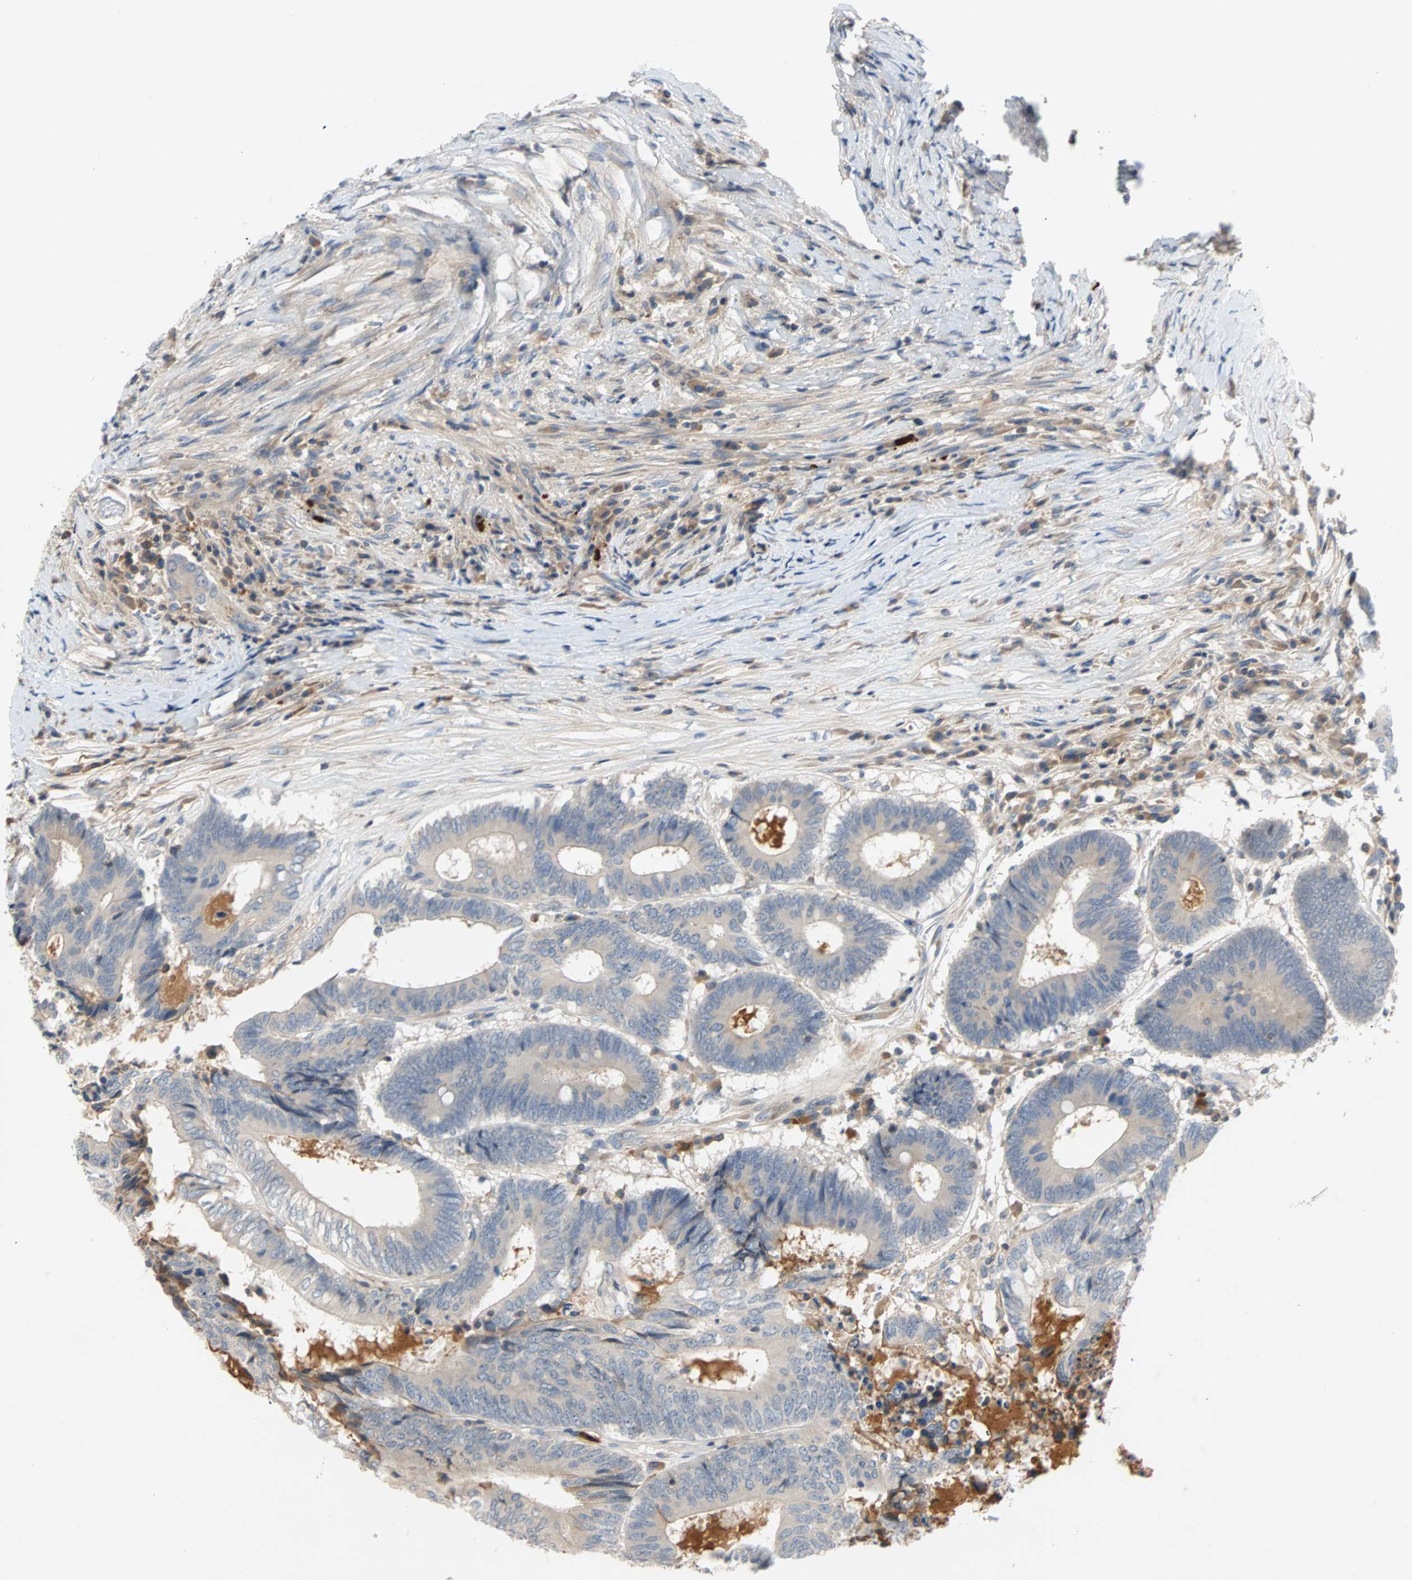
{"staining": {"intensity": "negative", "quantity": "none", "location": "none"}, "tissue": "colorectal cancer", "cell_type": "Tumor cells", "image_type": "cancer", "snomed": [{"axis": "morphology", "description": "Adenocarcinoma, NOS"}, {"axis": "topography", "description": "Rectum"}], "caption": "This image is of adenocarcinoma (colorectal) stained with immunohistochemistry (IHC) to label a protein in brown with the nuclei are counter-stained blue. There is no expression in tumor cells.", "gene": "MAP4K1", "patient": {"sex": "male", "age": 63}}